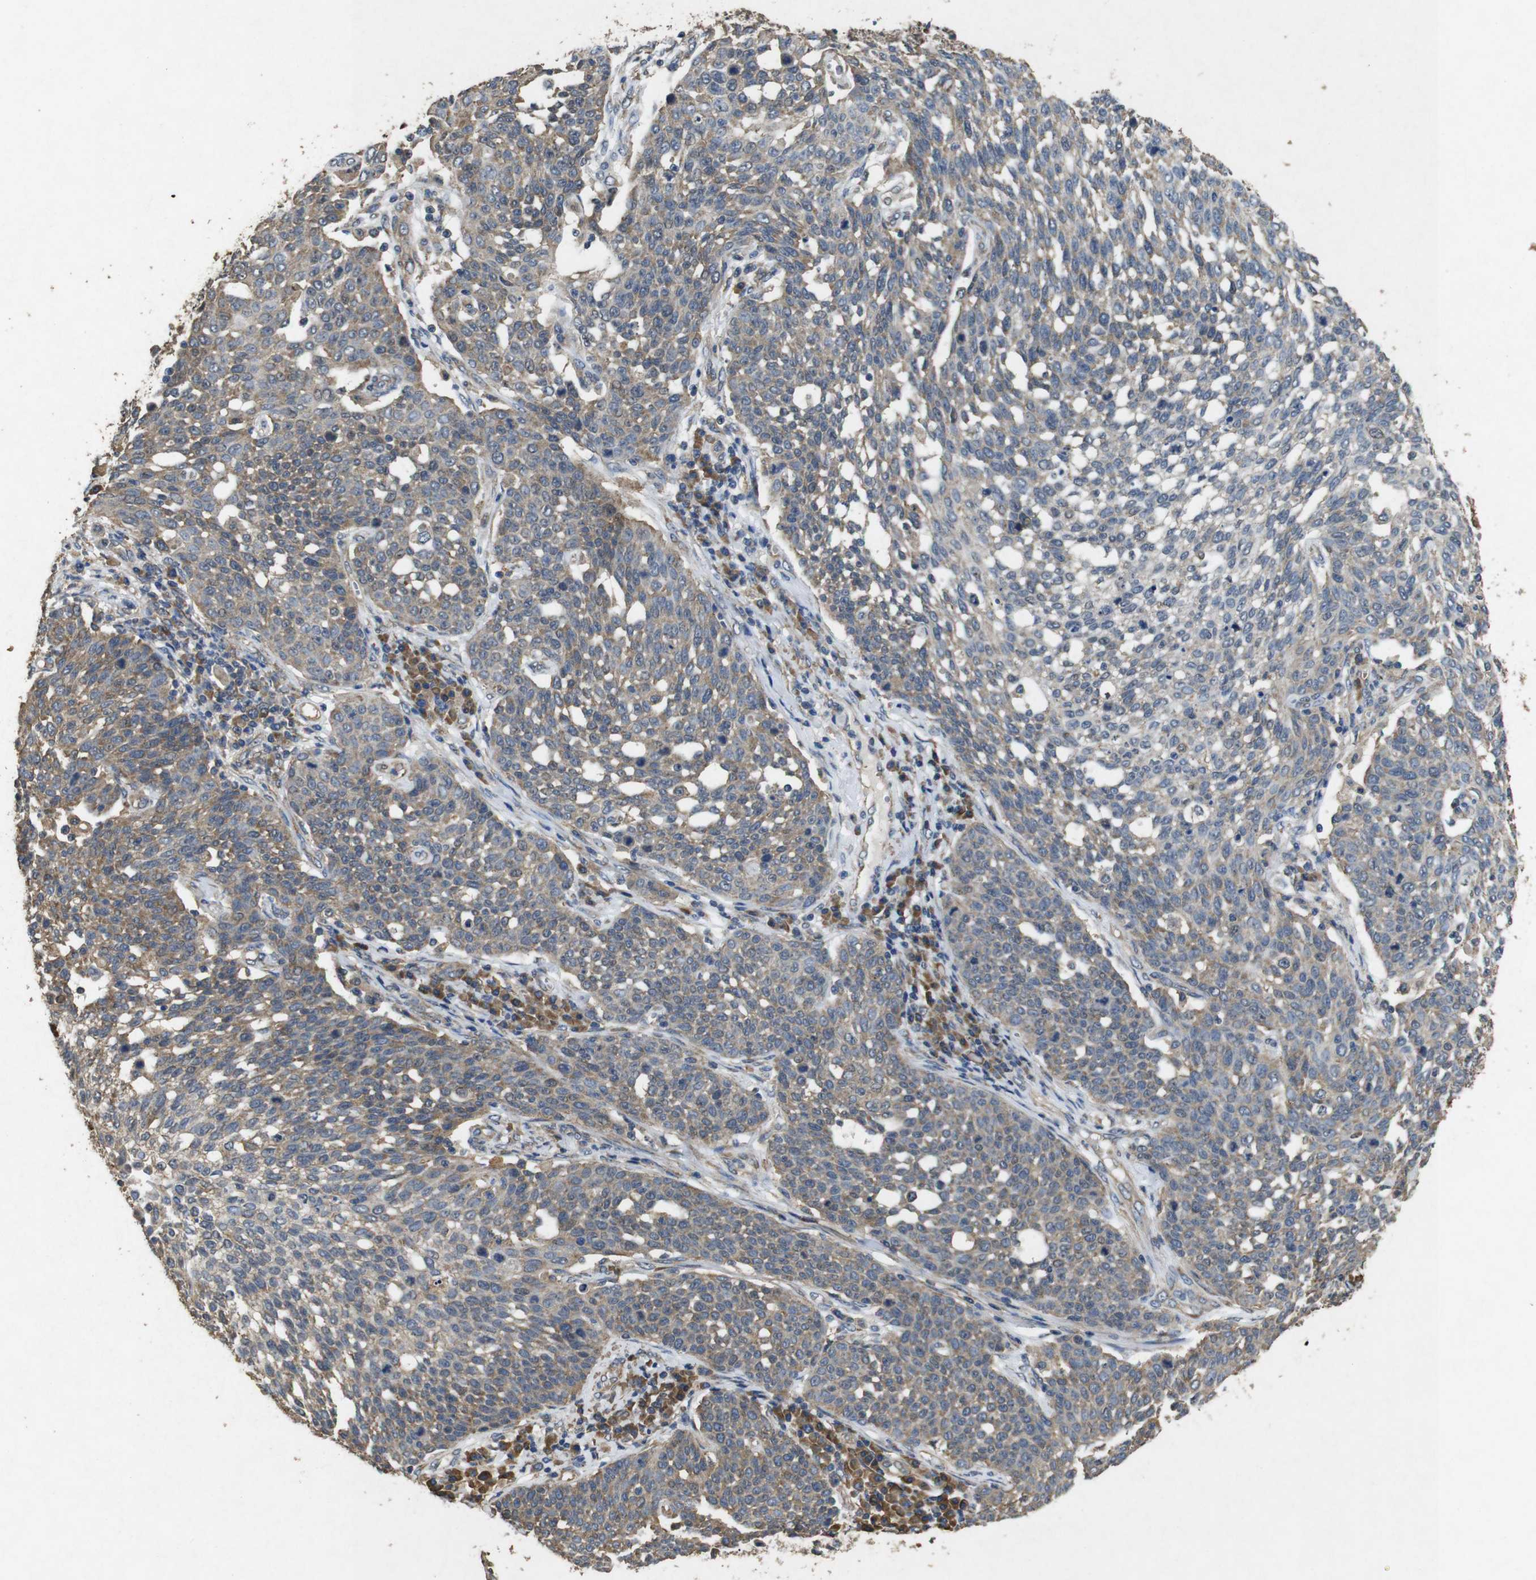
{"staining": {"intensity": "moderate", "quantity": "25%-75%", "location": "cytoplasmic/membranous"}, "tissue": "cervical cancer", "cell_type": "Tumor cells", "image_type": "cancer", "snomed": [{"axis": "morphology", "description": "Squamous cell carcinoma, NOS"}, {"axis": "topography", "description": "Cervix"}], "caption": "Brown immunohistochemical staining in human squamous cell carcinoma (cervical) demonstrates moderate cytoplasmic/membranous expression in about 25%-75% of tumor cells. (DAB (3,3'-diaminobenzidine) IHC with brightfield microscopy, high magnification).", "gene": "BNIP3", "patient": {"sex": "female", "age": 34}}